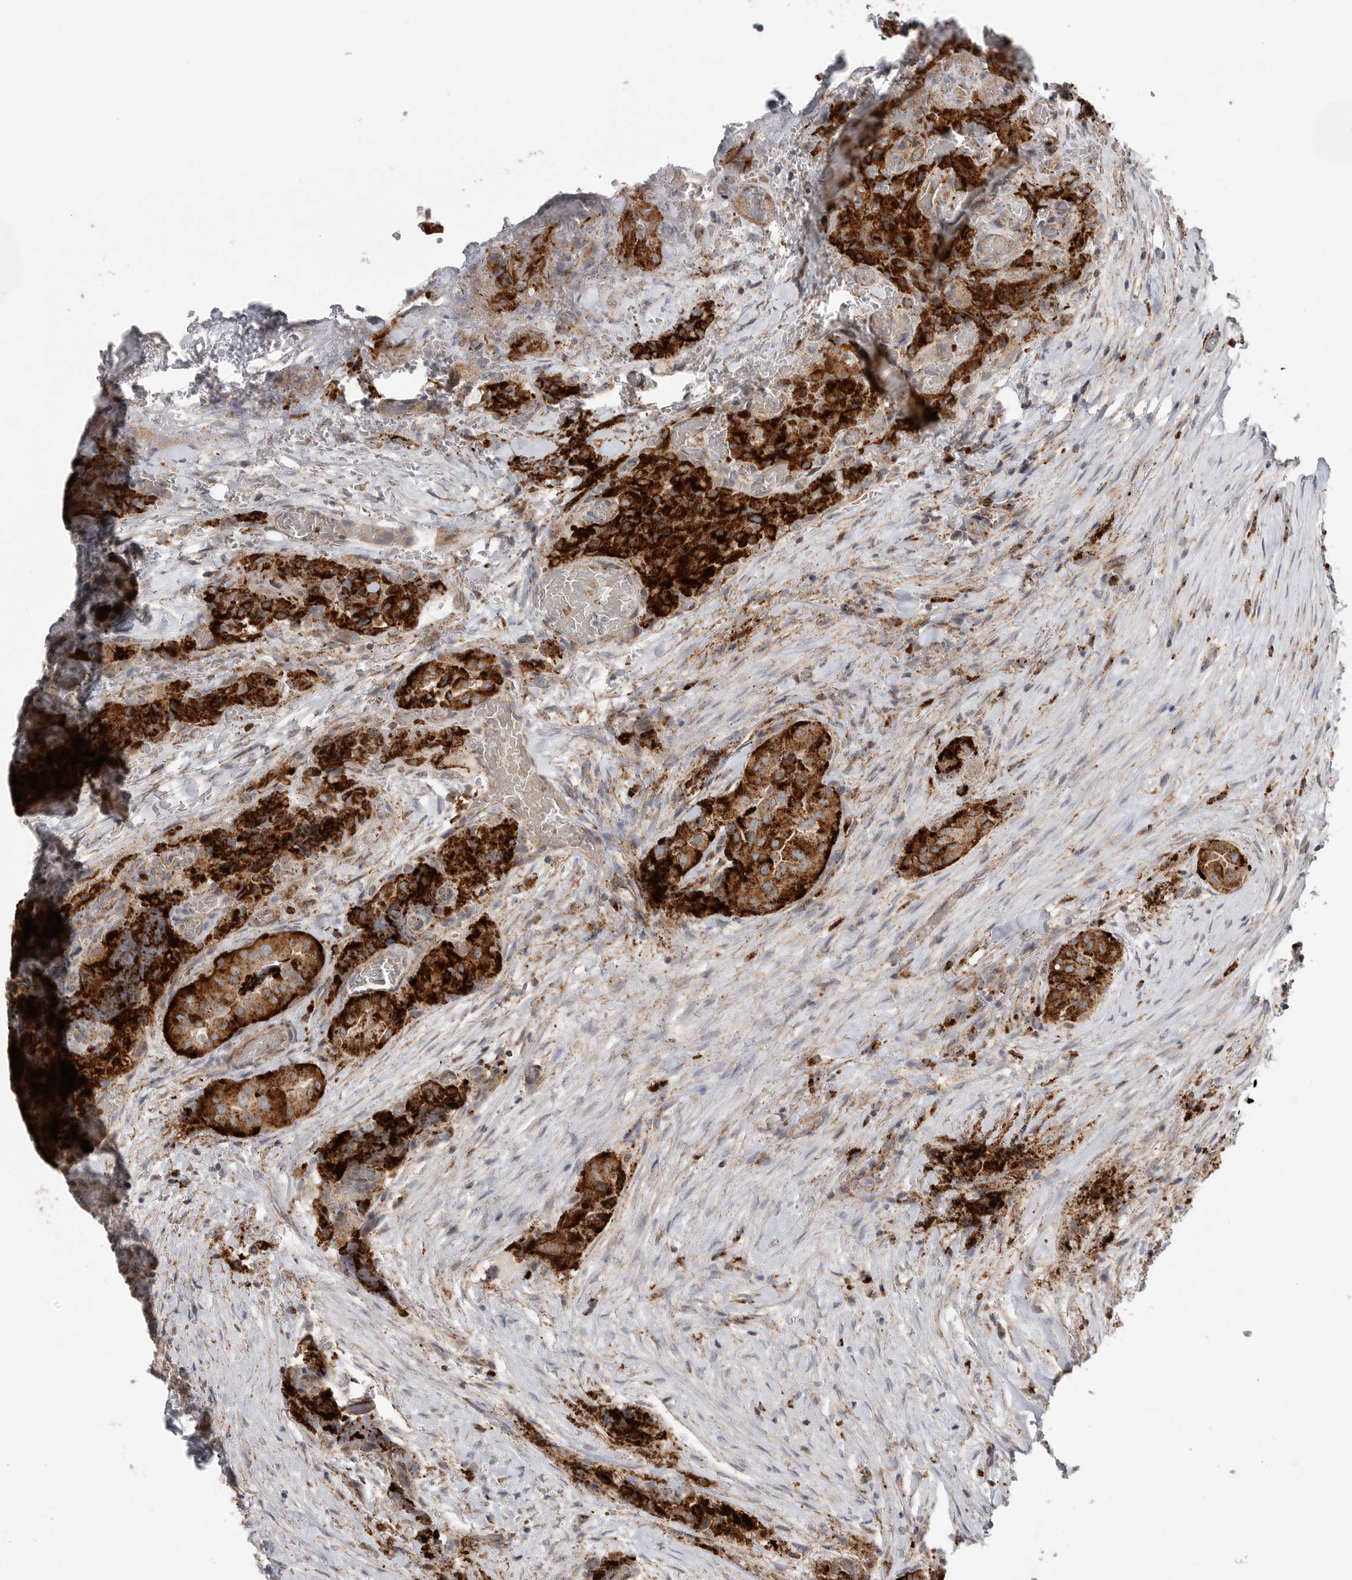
{"staining": {"intensity": "strong", "quantity": ">75%", "location": "cytoplasmic/membranous"}, "tissue": "thyroid cancer", "cell_type": "Tumor cells", "image_type": "cancer", "snomed": [{"axis": "morphology", "description": "Papillary adenocarcinoma, NOS"}, {"axis": "topography", "description": "Thyroid gland"}], "caption": "Protein expression analysis of thyroid papillary adenocarcinoma reveals strong cytoplasmic/membranous expression in approximately >75% of tumor cells.", "gene": "GALNS", "patient": {"sex": "female", "age": 59}}